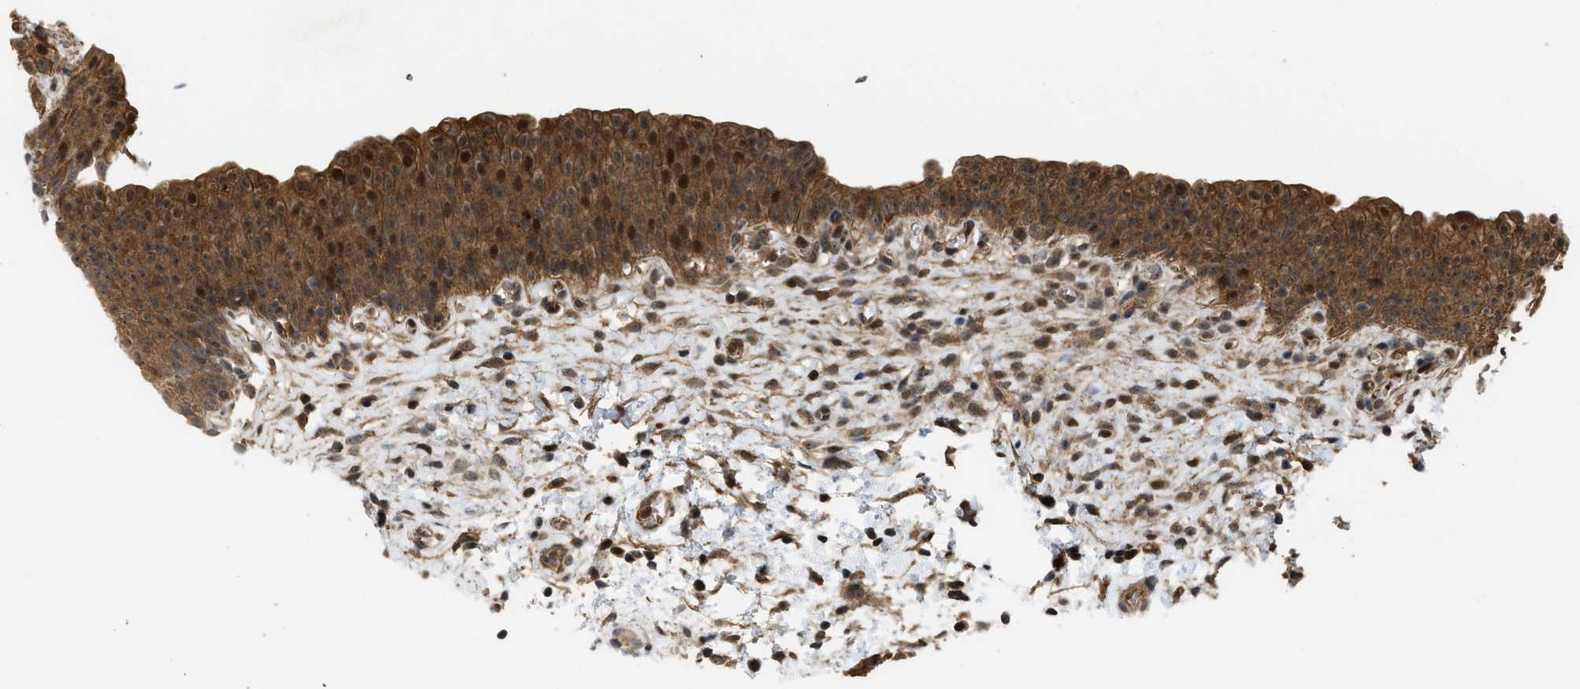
{"staining": {"intensity": "strong", "quantity": ">75%", "location": "cytoplasmic/membranous,nuclear"}, "tissue": "urinary bladder", "cell_type": "Urothelial cells", "image_type": "normal", "snomed": [{"axis": "morphology", "description": "Normal tissue, NOS"}, {"axis": "topography", "description": "Urinary bladder"}], "caption": "Immunohistochemistry (IHC) staining of benign urinary bladder, which shows high levels of strong cytoplasmic/membranous,nuclear expression in approximately >75% of urothelial cells indicating strong cytoplasmic/membranous,nuclear protein positivity. The staining was performed using DAB (3,3'-diaminobenzidine) (brown) for protein detection and nuclei were counterstained in hematoxylin (blue).", "gene": "DNAJC28", "patient": {"sex": "male", "age": 37}}